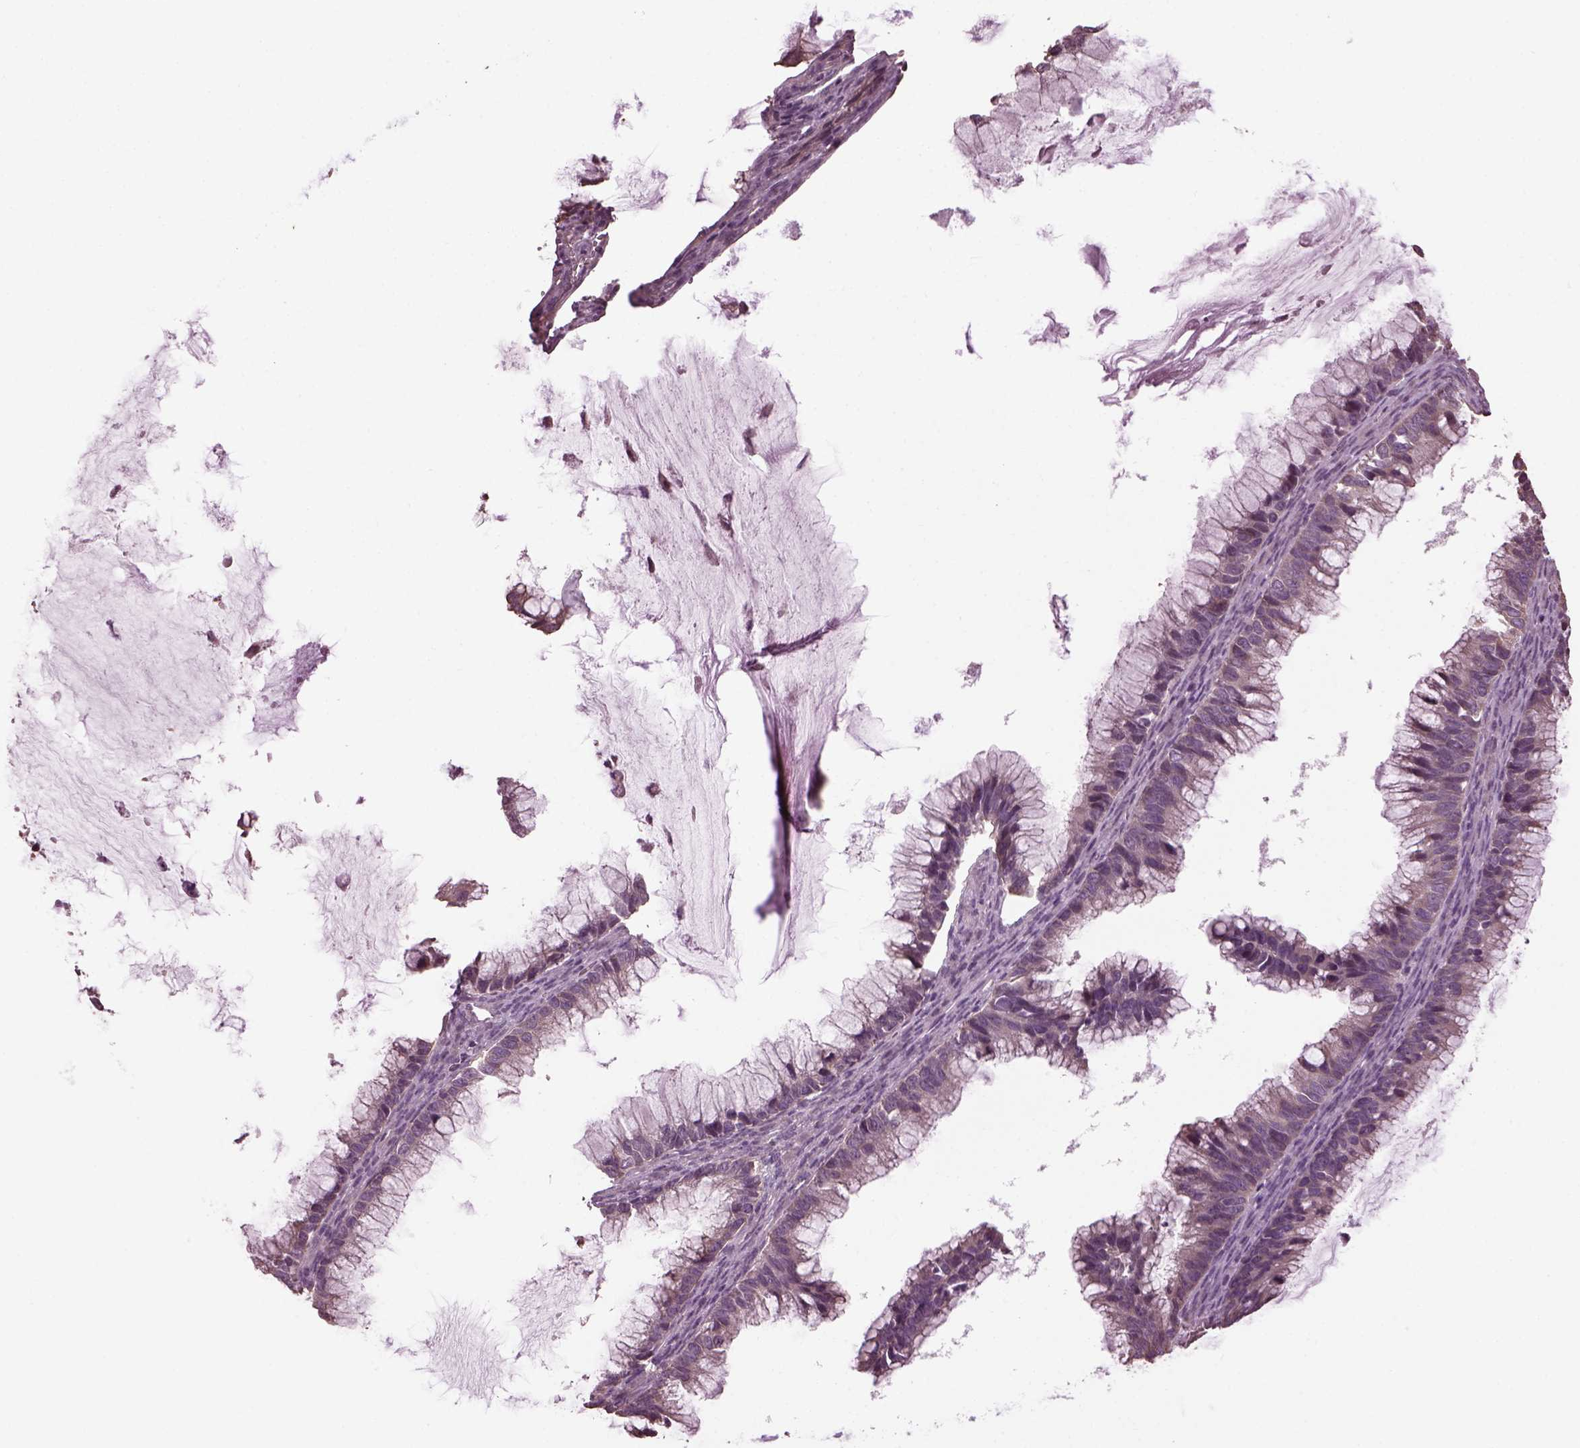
{"staining": {"intensity": "weak", "quantity": ">75%", "location": "cytoplasmic/membranous"}, "tissue": "ovarian cancer", "cell_type": "Tumor cells", "image_type": "cancer", "snomed": [{"axis": "morphology", "description": "Cystadenocarcinoma, mucinous, NOS"}, {"axis": "topography", "description": "Ovary"}], "caption": "A high-resolution histopathology image shows immunohistochemistry (IHC) staining of ovarian cancer (mucinous cystadenocarcinoma), which displays weak cytoplasmic/membranous staining in approximately >75% of tumor cells.", "gene": "CABP5", "patient": {"sex": "female", "age": 38}}